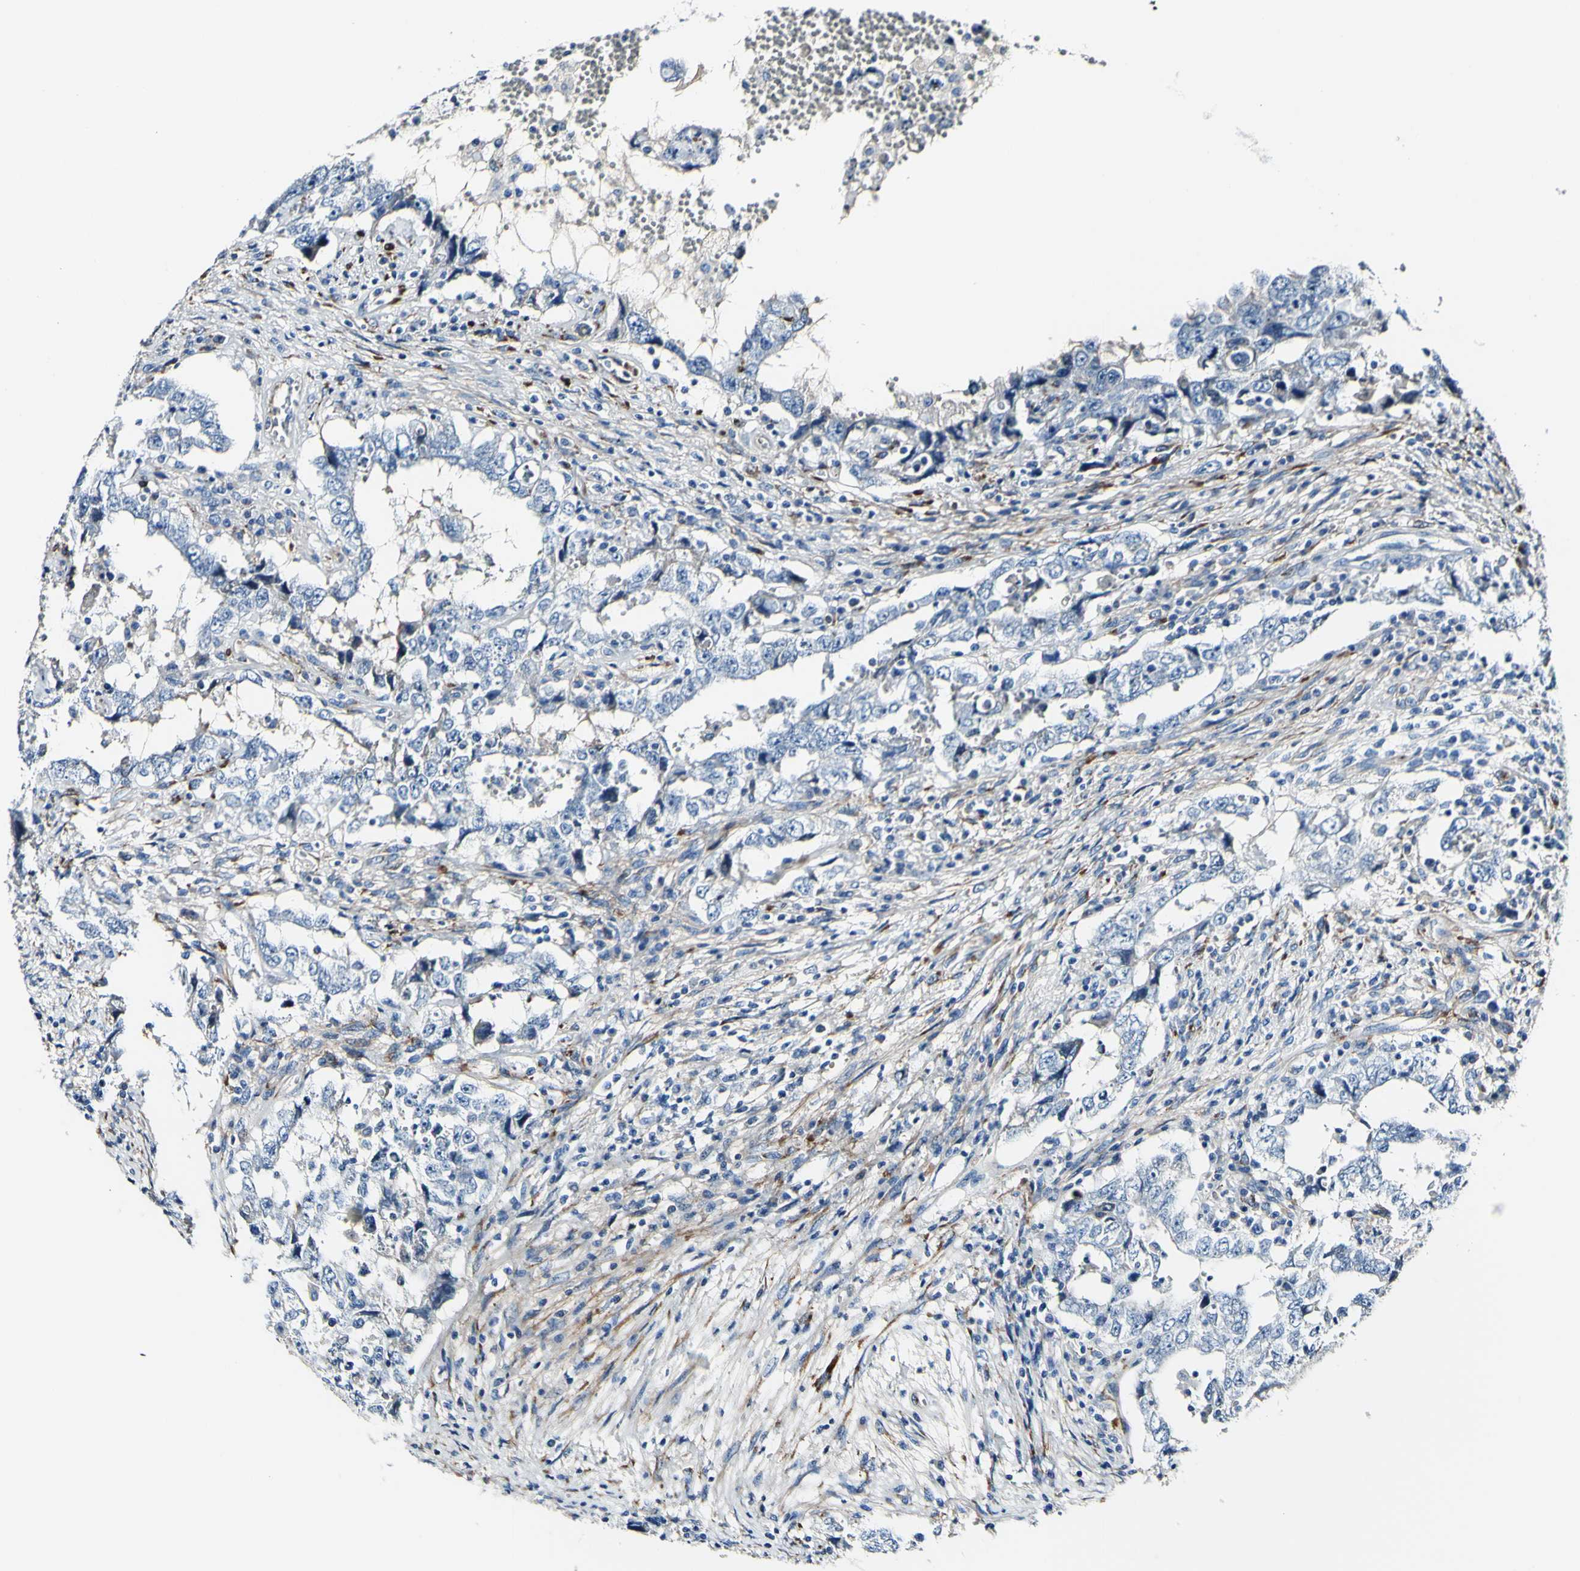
{"staining": {"intensity": "negative", "quantity": "none", "location": "none"}, "tissue": "testis cancer", "cell_type": "Tumor cells", "image_type": "cancer", "snomed": [{"axis": "morphology", "description": "Carcinoma, Embryonal, NOS"}, {"axis": "topography", "description": "Testis"}], "caption": "The image exhibits no significant staining in tumor cells of embryonal carcinoma (testis). (Immunohistochemistry, brightfield microscopy, high magnification).", "gene": "COL6A3", "patient": {"sex": "male", "age": 26}}